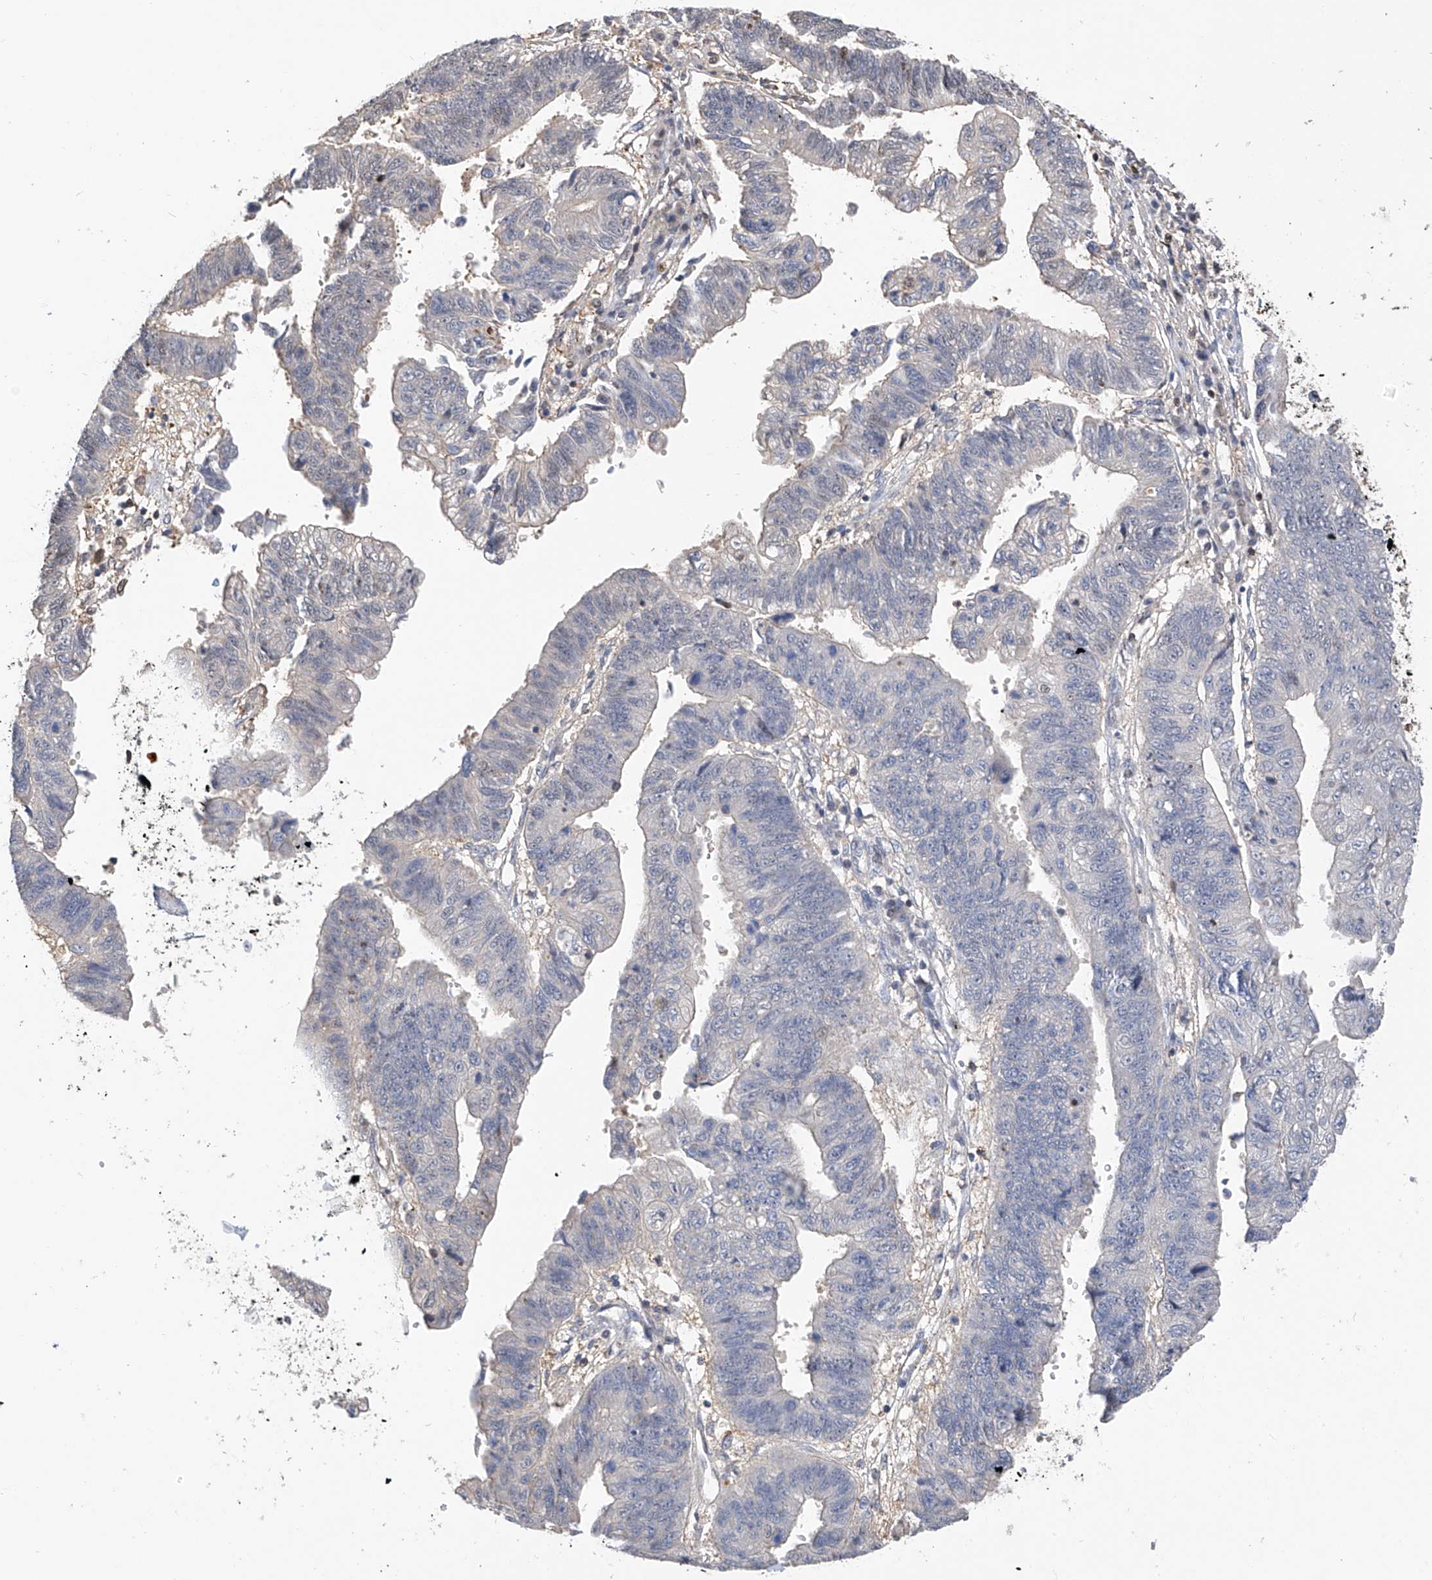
{"staining": {"intensity": "negative", "quantity": "none", "location": "none"}, "tissue": "stomach cancer", "cell_type": "Tumor cells", "image_type": "cancer", "snomed": [{"axis": "morphology", "description": "Adenocarcinoma, NOS"}, {"axis": "topography", "description": "Stomach"}], "caption": "A photomicrograph of stomach cancer stained for a protein demonstrates no brown staining in tumor cells.", "gene": "PMM1", "patient": {"sex": "male", "age": 59}}